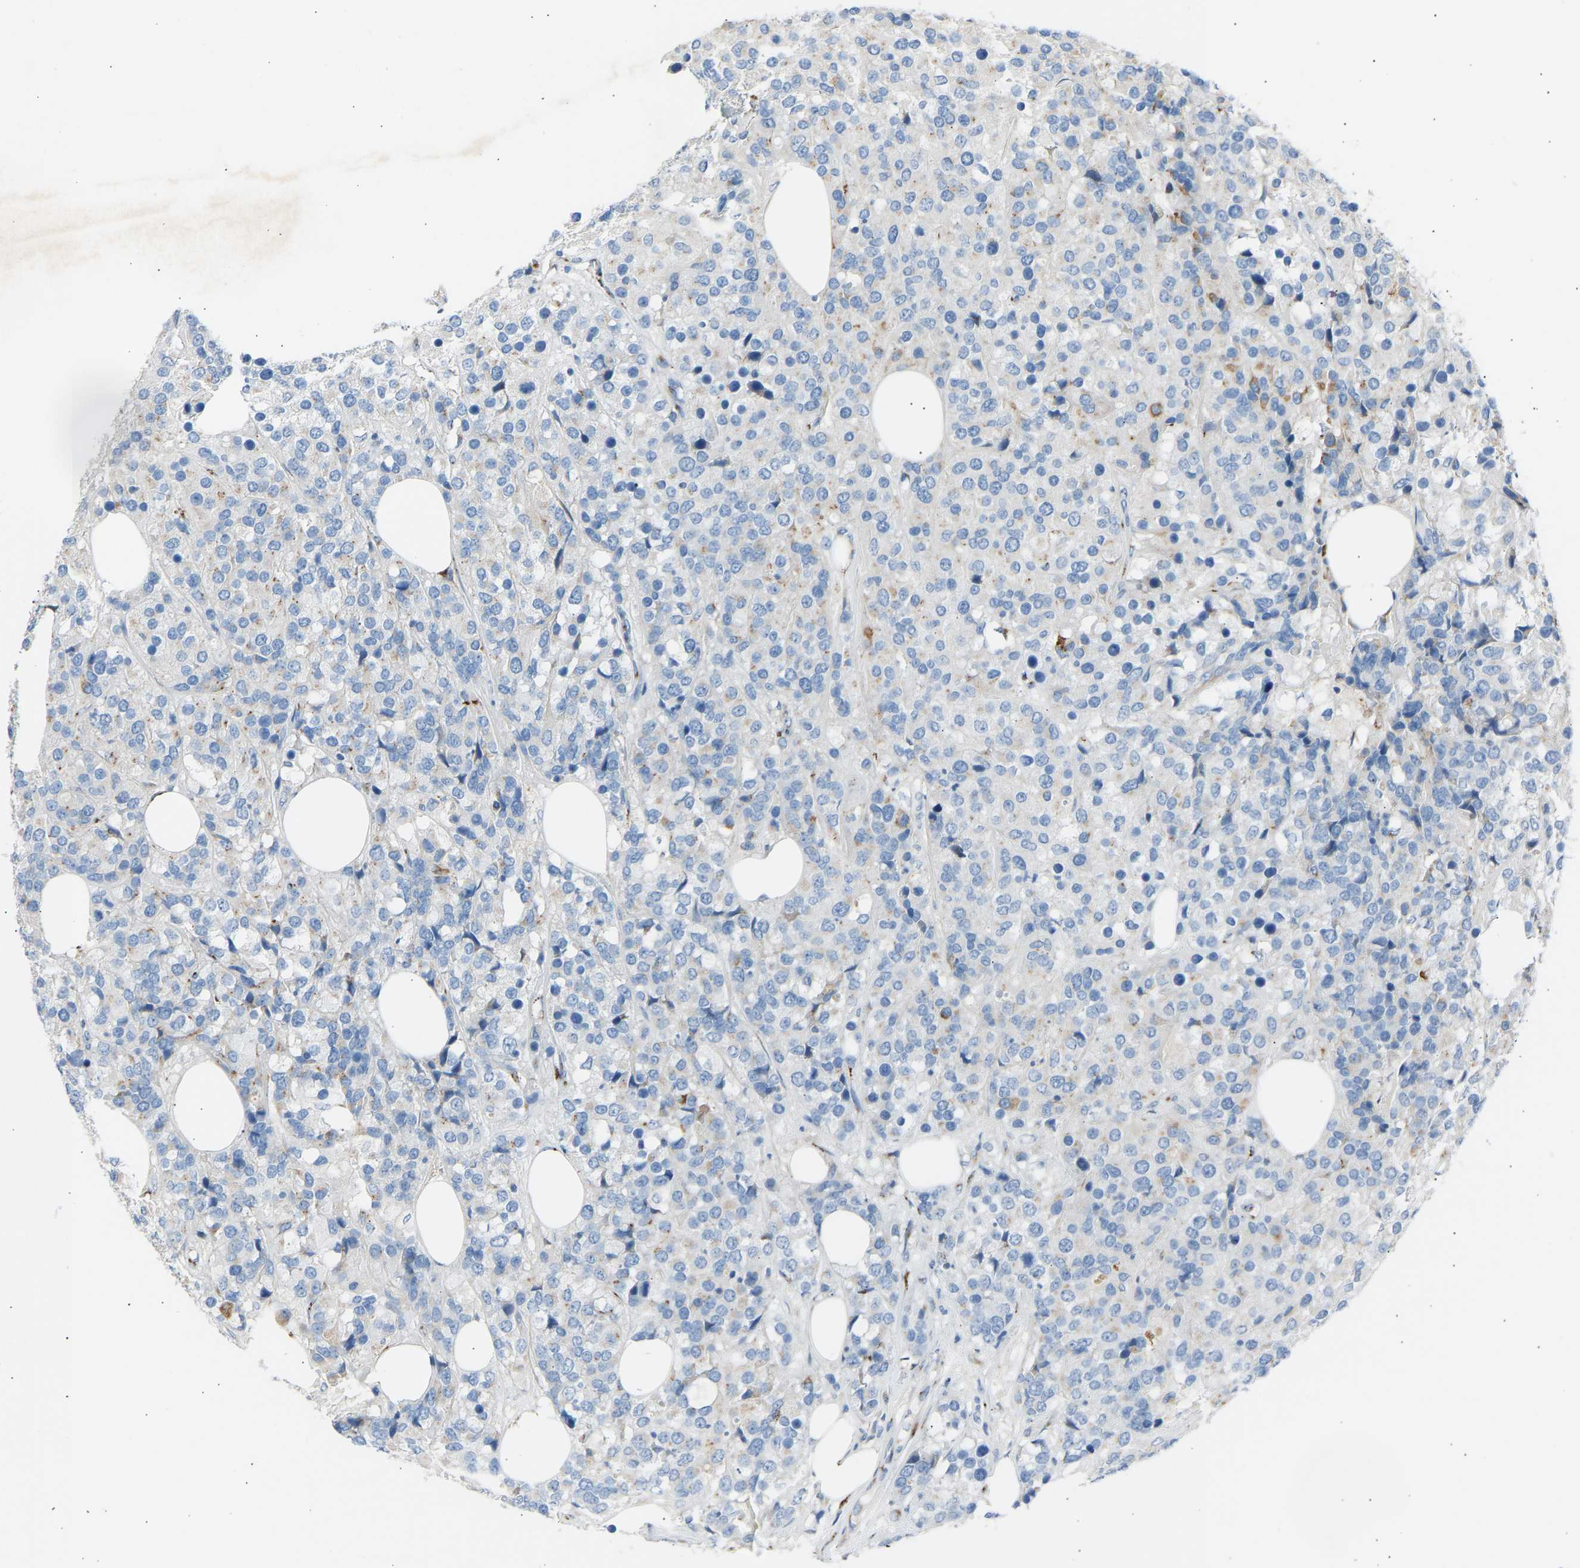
{"staining": {"intensity": "weak", "quantity": "<25%", "location": "cytoplasmic/membranous"}, "tissue": "breast cancer", "cell_type": "Tumor cells", "image_type": "cancer", "snomed": [{"axis": "morphology", "description": "Lobular carcinoma"}, {"axis": "topography", "description": "Breast"}], "caption": "There is no significant positivity in tumor cells of lobular carcinoma (breast). (DAB (3,3'-diaminobenzidine) immunohistochemistry (IHC) visualized using brightfield microscopy, high magnification).", "gene": "CYREN", "patient": {"sex": "female", "age": 59}}